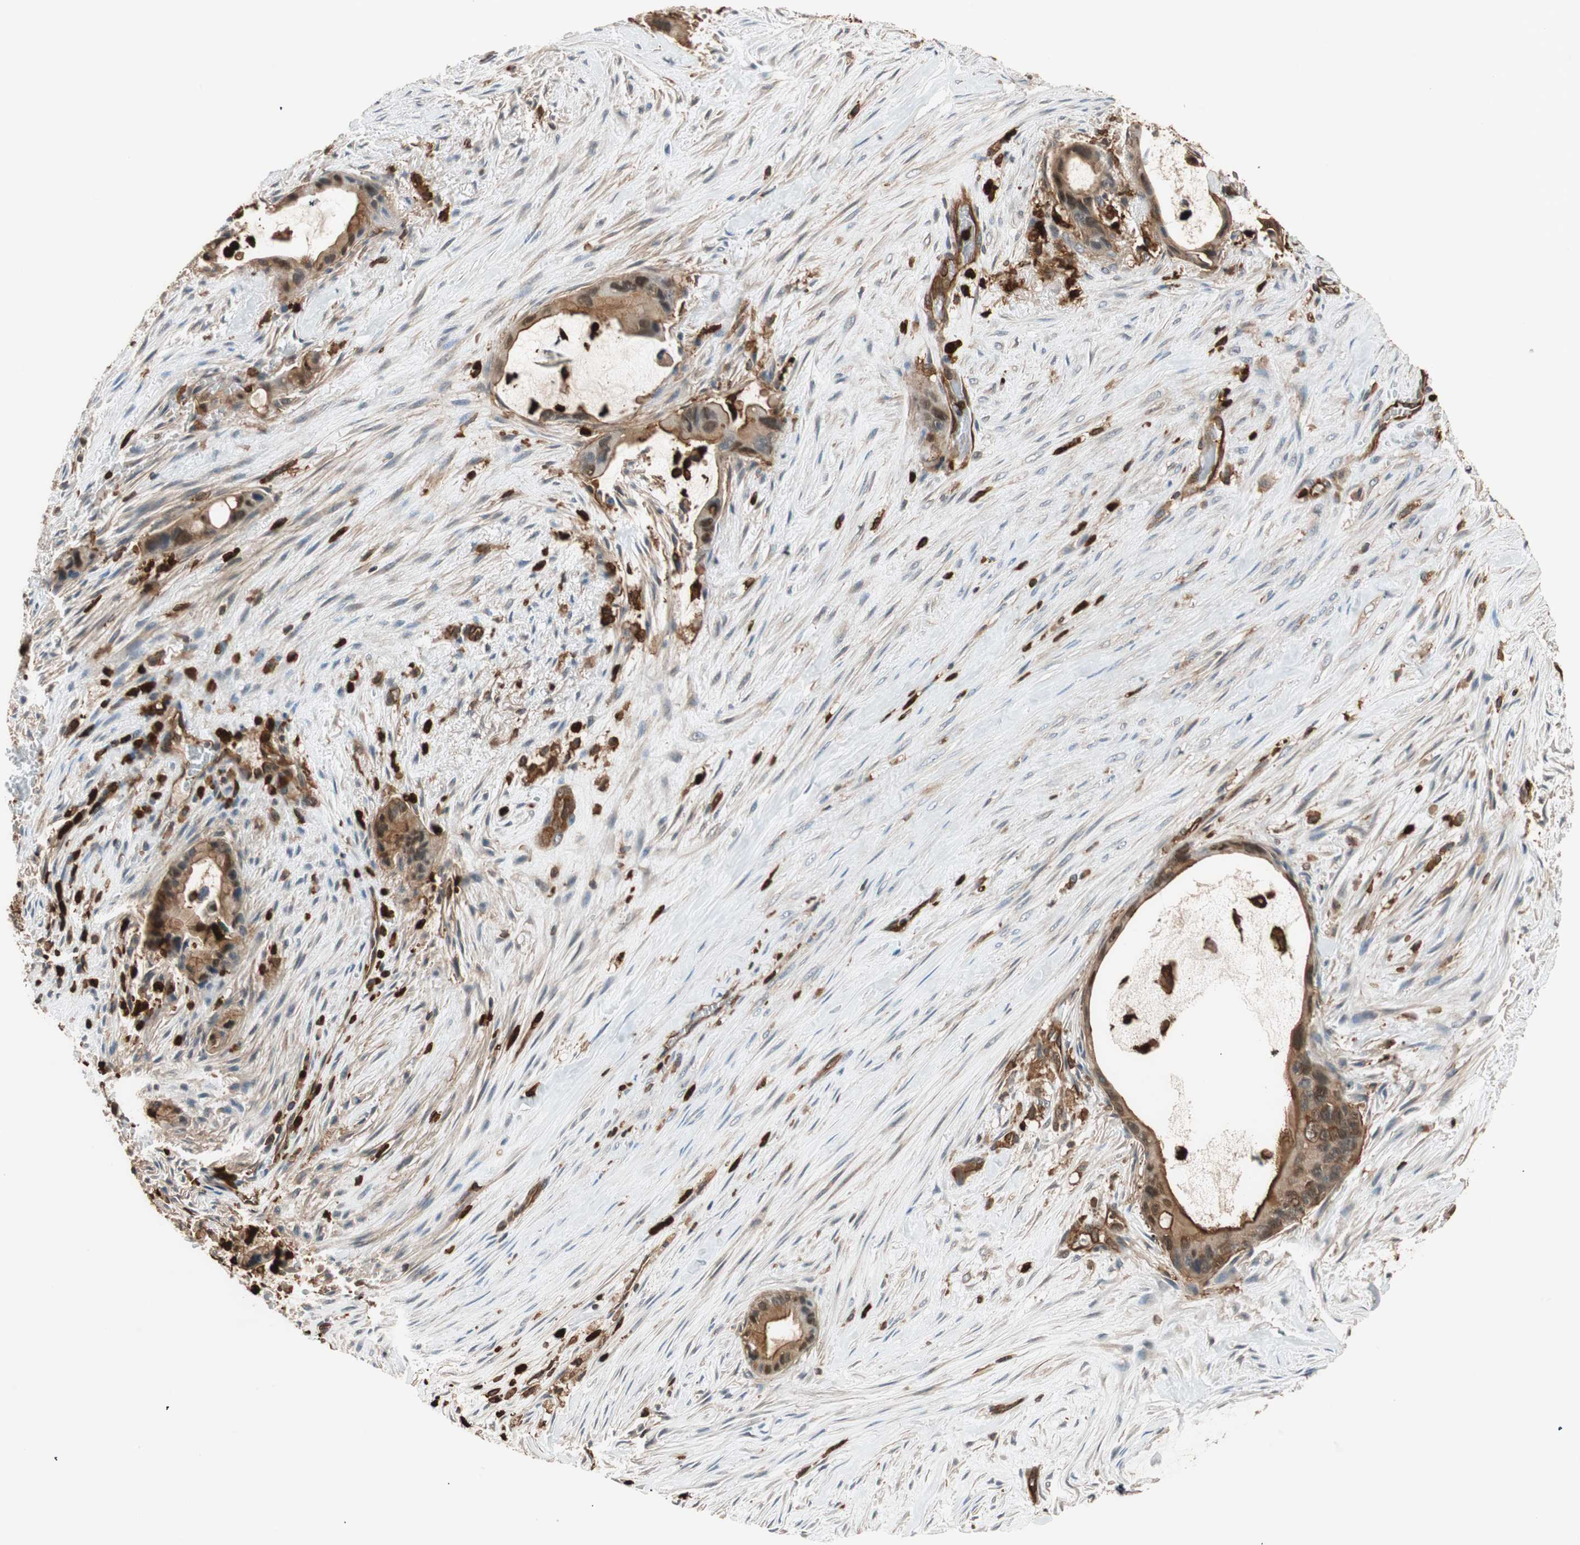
{"staining": {"intensity": "strong", "quantity": ">75%", "location": "cytoplasmic/membranous,nuclear"}, "tissue": "liver cancer", "cell_type": "Tumor cells", "image_type": "cancer", "snomed": [{"axis": "morphology", "description": "Cholangiocarcinoma"}, {"axis": "topography", "description": "Liver"}], "caption": "Liver cholangiocarcinoma tissue demonstrates strong cytoplasmic/membranous and nuclear staining in approximately >75% of tumor cells", "gene": "VASP", "patient": {"sex": "female", "age": 55}}